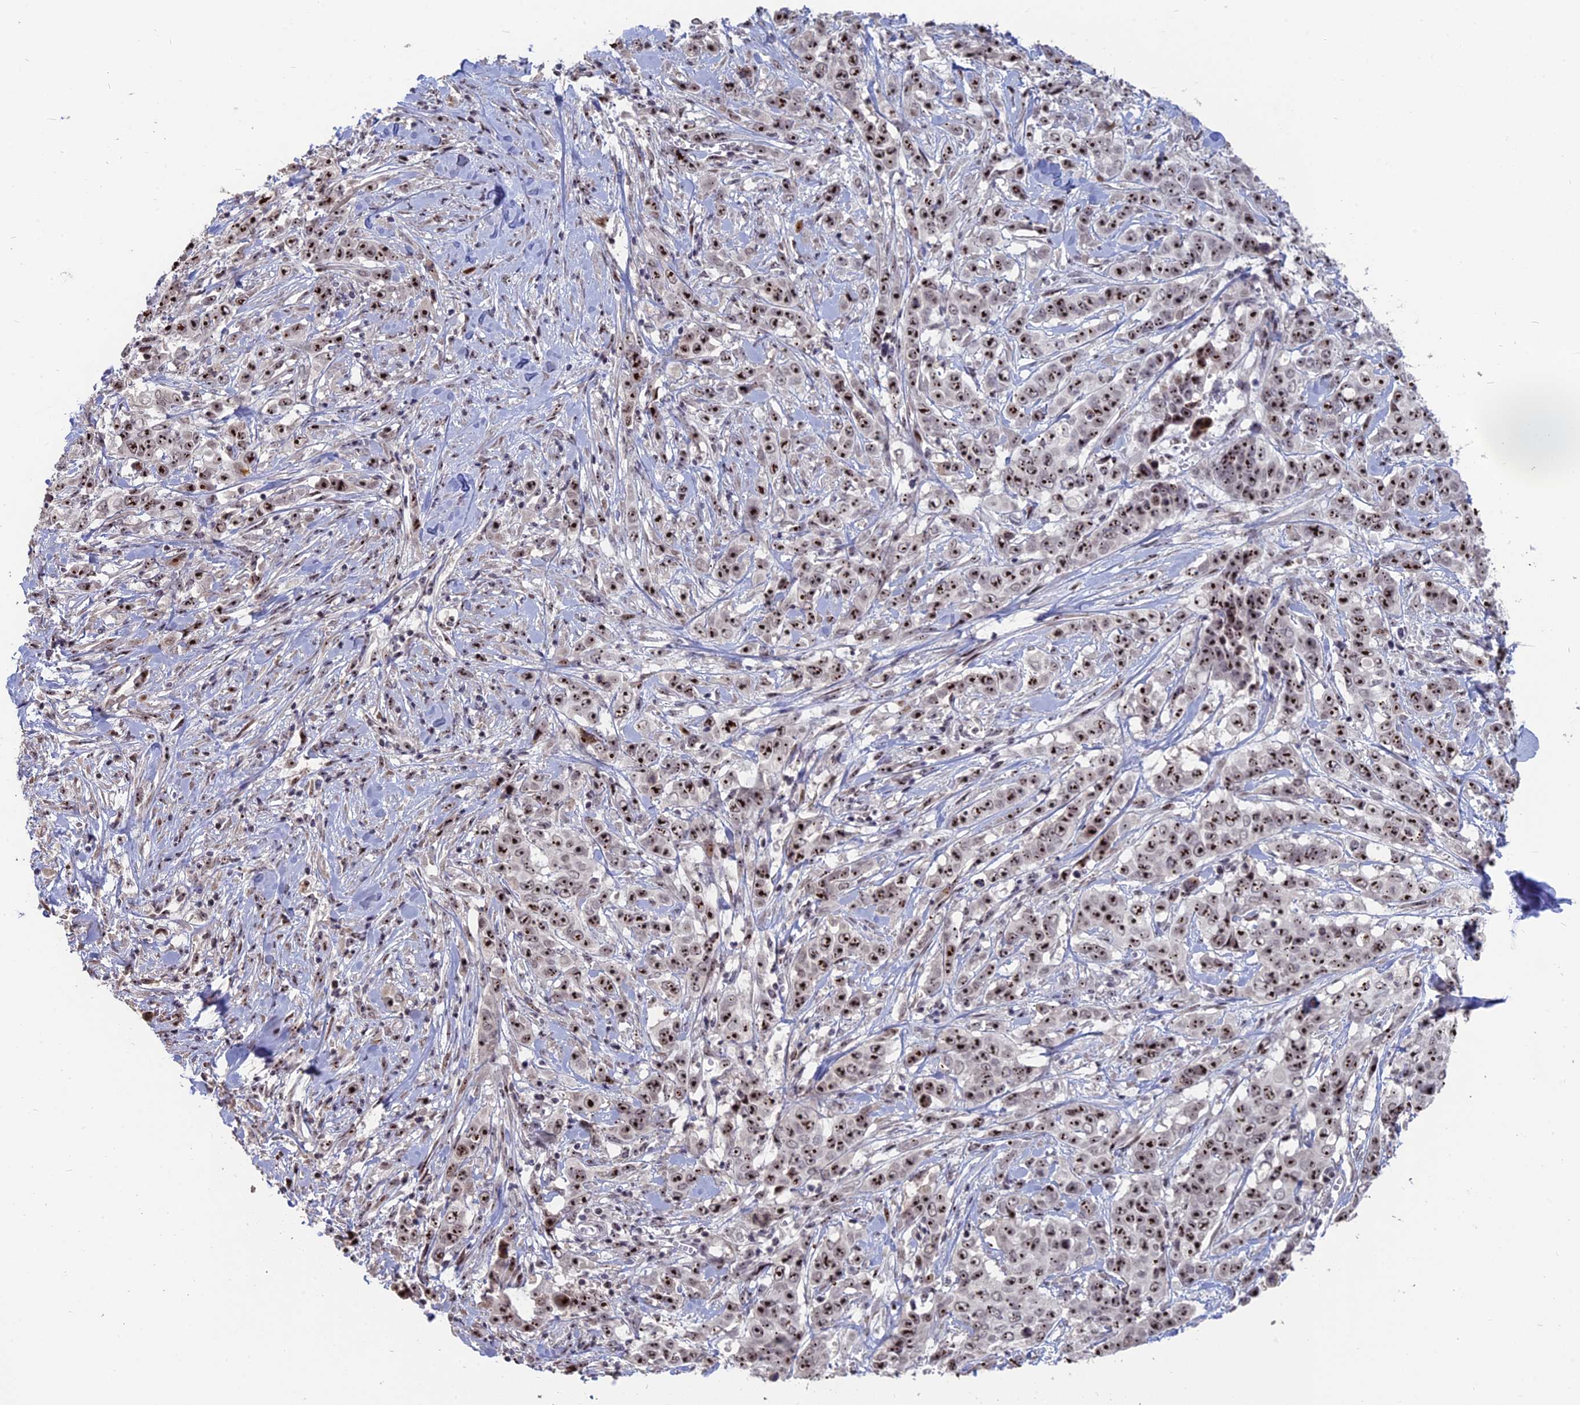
{"staining": {"intensity": "strong", "quantity": ">75%", "location": "nuclear"}, "tissue": "stomach cancer", "cell_type": "Tumor cells", "image_type": "cancer", "snomed": [{"axis": "morphology", "description": "Adenocarcinoma, NOS"}, {"axis": "topography", "description": "Stomach, upper"}], "caption": "High-power microscopy captured an immunohistochemistry micrograph of adenocarcinoma (stomach), revealing strong nuclear expression in approximately >75% of tumor cells. The protein of interest is stained brown, and the nuclei are stained in blue (DAB IHC with brightfield microscopy, high magnification).", "gene": "FAM131A", "patient": {"sex": "male", "age": 62}}